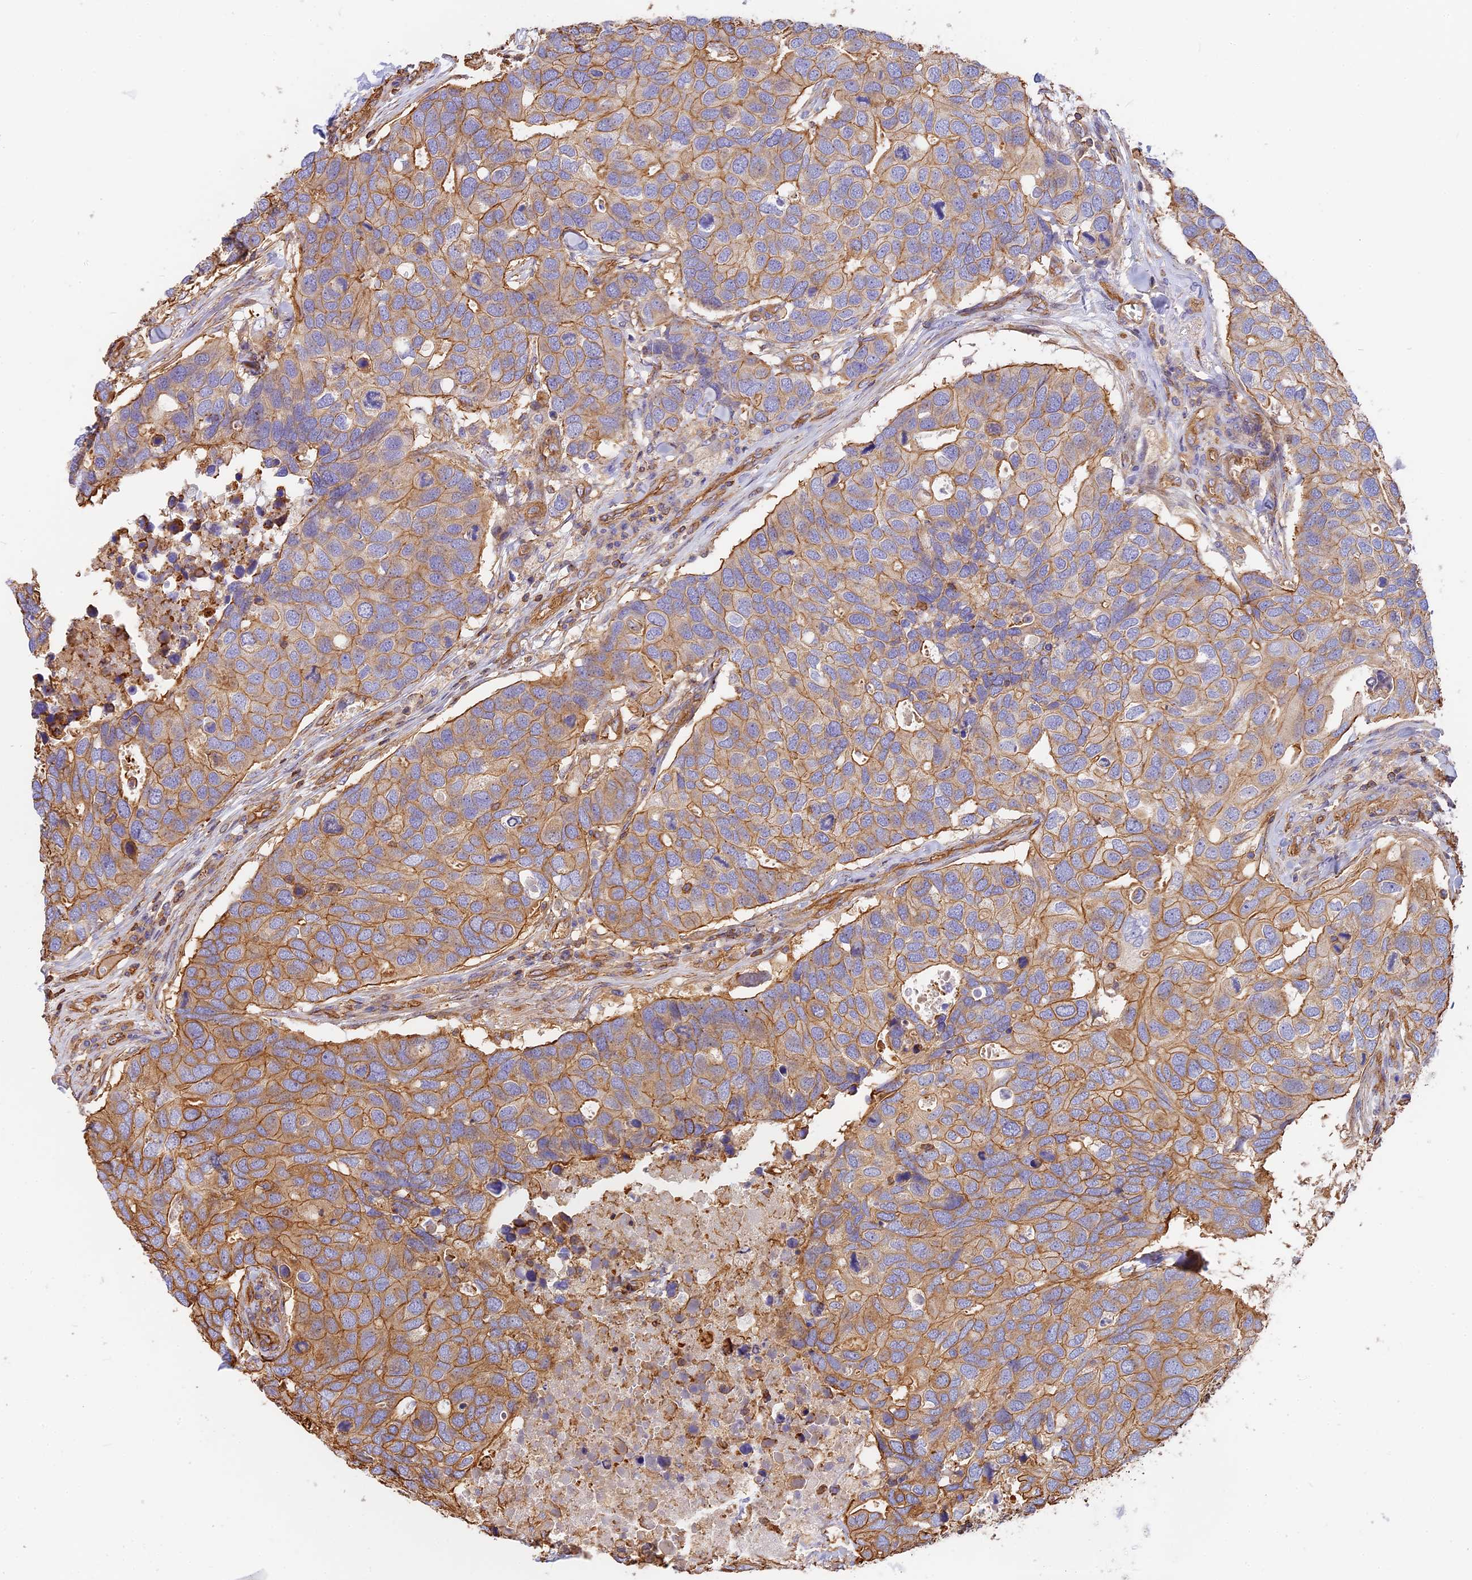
{"staining": {"intensity": "moderate", "quantity": ">75%", "location": "cytoplasmic/membranous"}, "tissue": "breast cancer", "cell_type": "Tumor cells", "image_type": "cancer", "snomed": [{"axis": "morphology", "description": "Duct carcinoma"}, {"axis": "topography", "description": "Breast"}], "caption": "Immunohistochemical staining of intraductal carcinoma (breast) shows medium levels of moderate cytoplasmic/membranous expression in about >75% of tumor cells. The protein of interest is stained brown, and the nuclei are stained in blue (DAB (3,3'-diaminobenzidine) IHC with brightfield microscopy, high magnification).", "gene": "VPS18", "patient": {"sex": "female", "age": 83}}